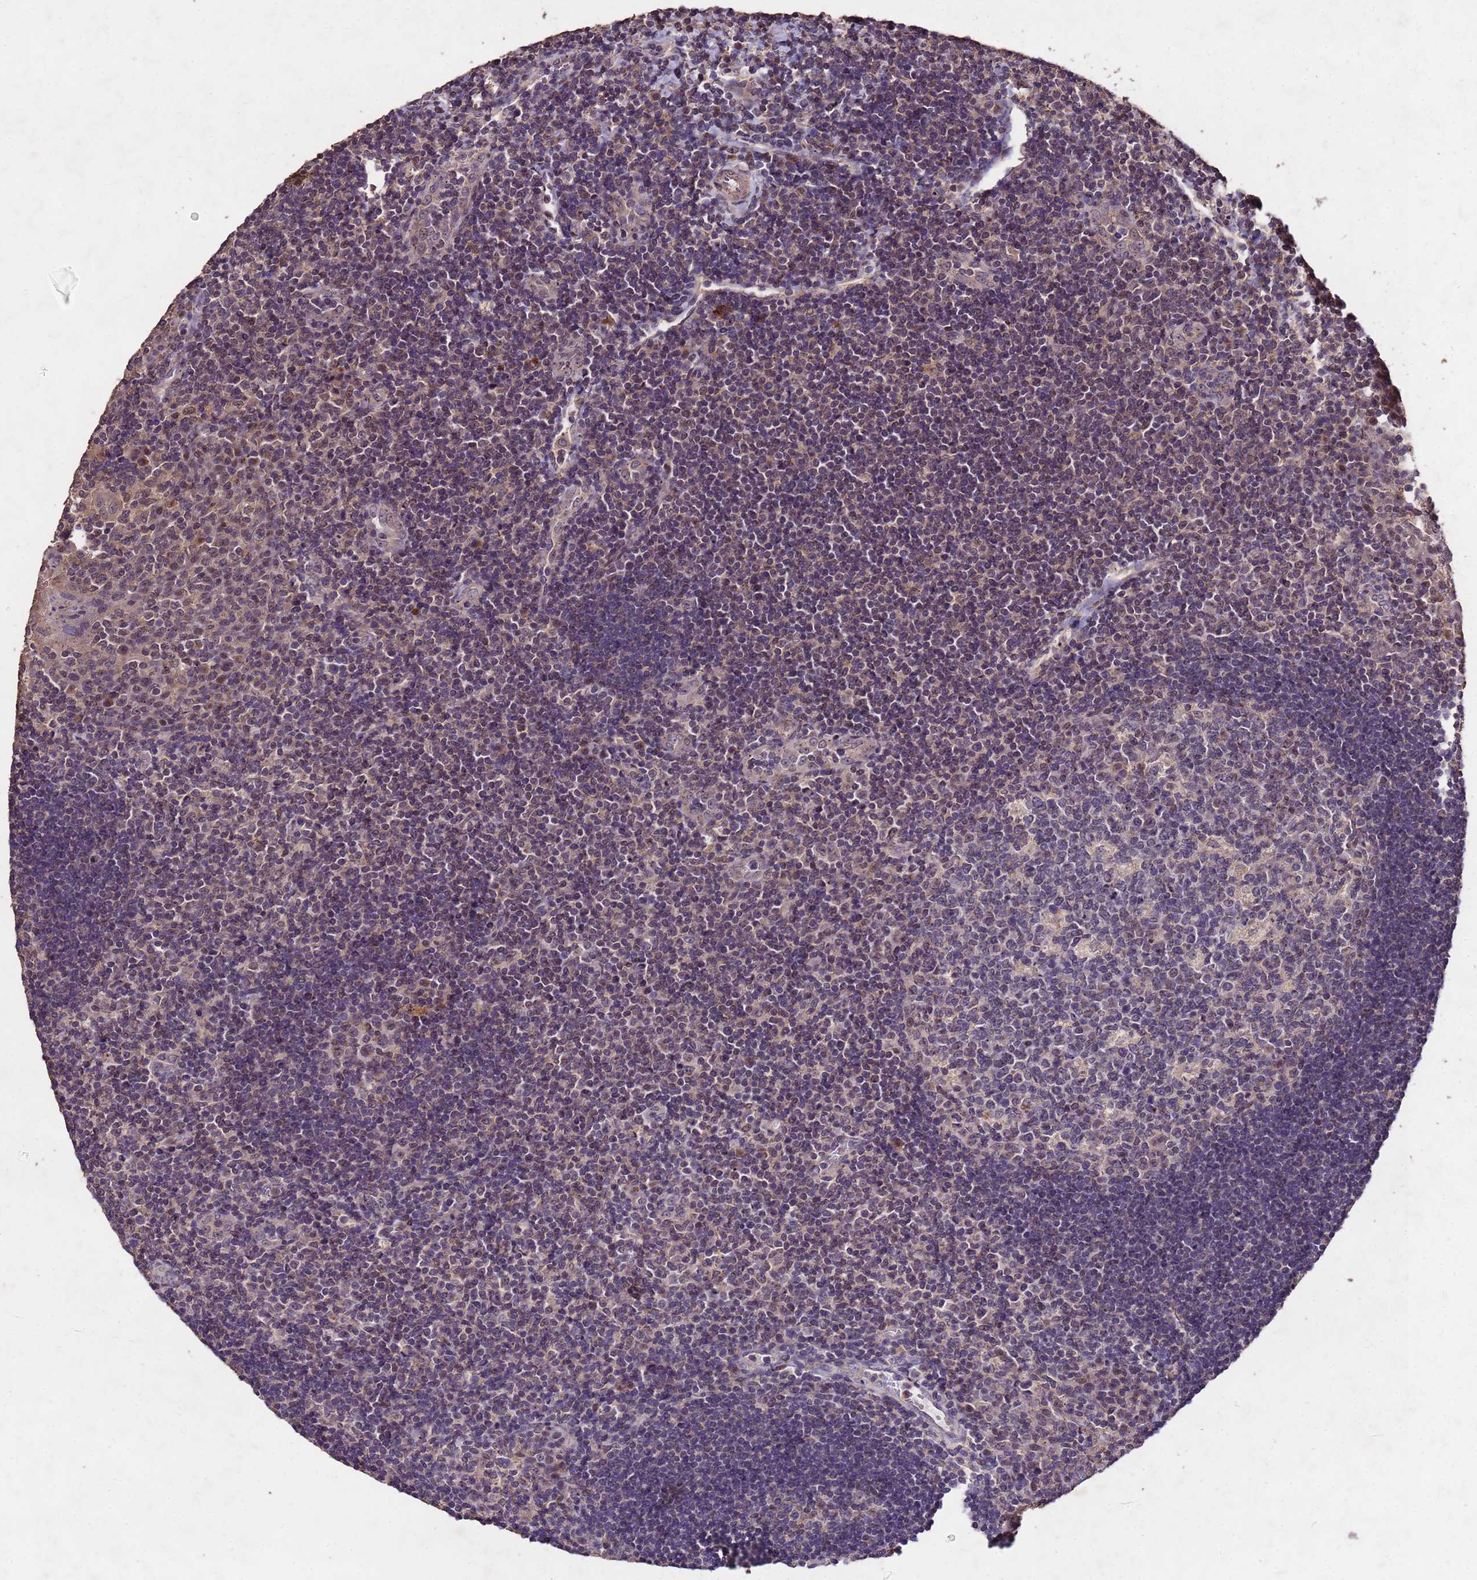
{"staining": {"intensity": "negative", "quantity": "none", "location": "none"}, "tissue": "tonsil", "cell_type": "Germinal center cells", "image_type": "normal", "snomed": [{"axis": "morphology", "description": "Normal tissue, NOS"}, {"axis": "topography", "description": "Tonsil"}], "caption": "Immunohistochemical staining of benign human tonsil shows no significant expression in germinal center cells. (Brightfield microscopy of DAB immunohistochemistry (IHC) at high magnification).", "gene": "TOR4A", "patient": {"sex": "male", "age": 17}}